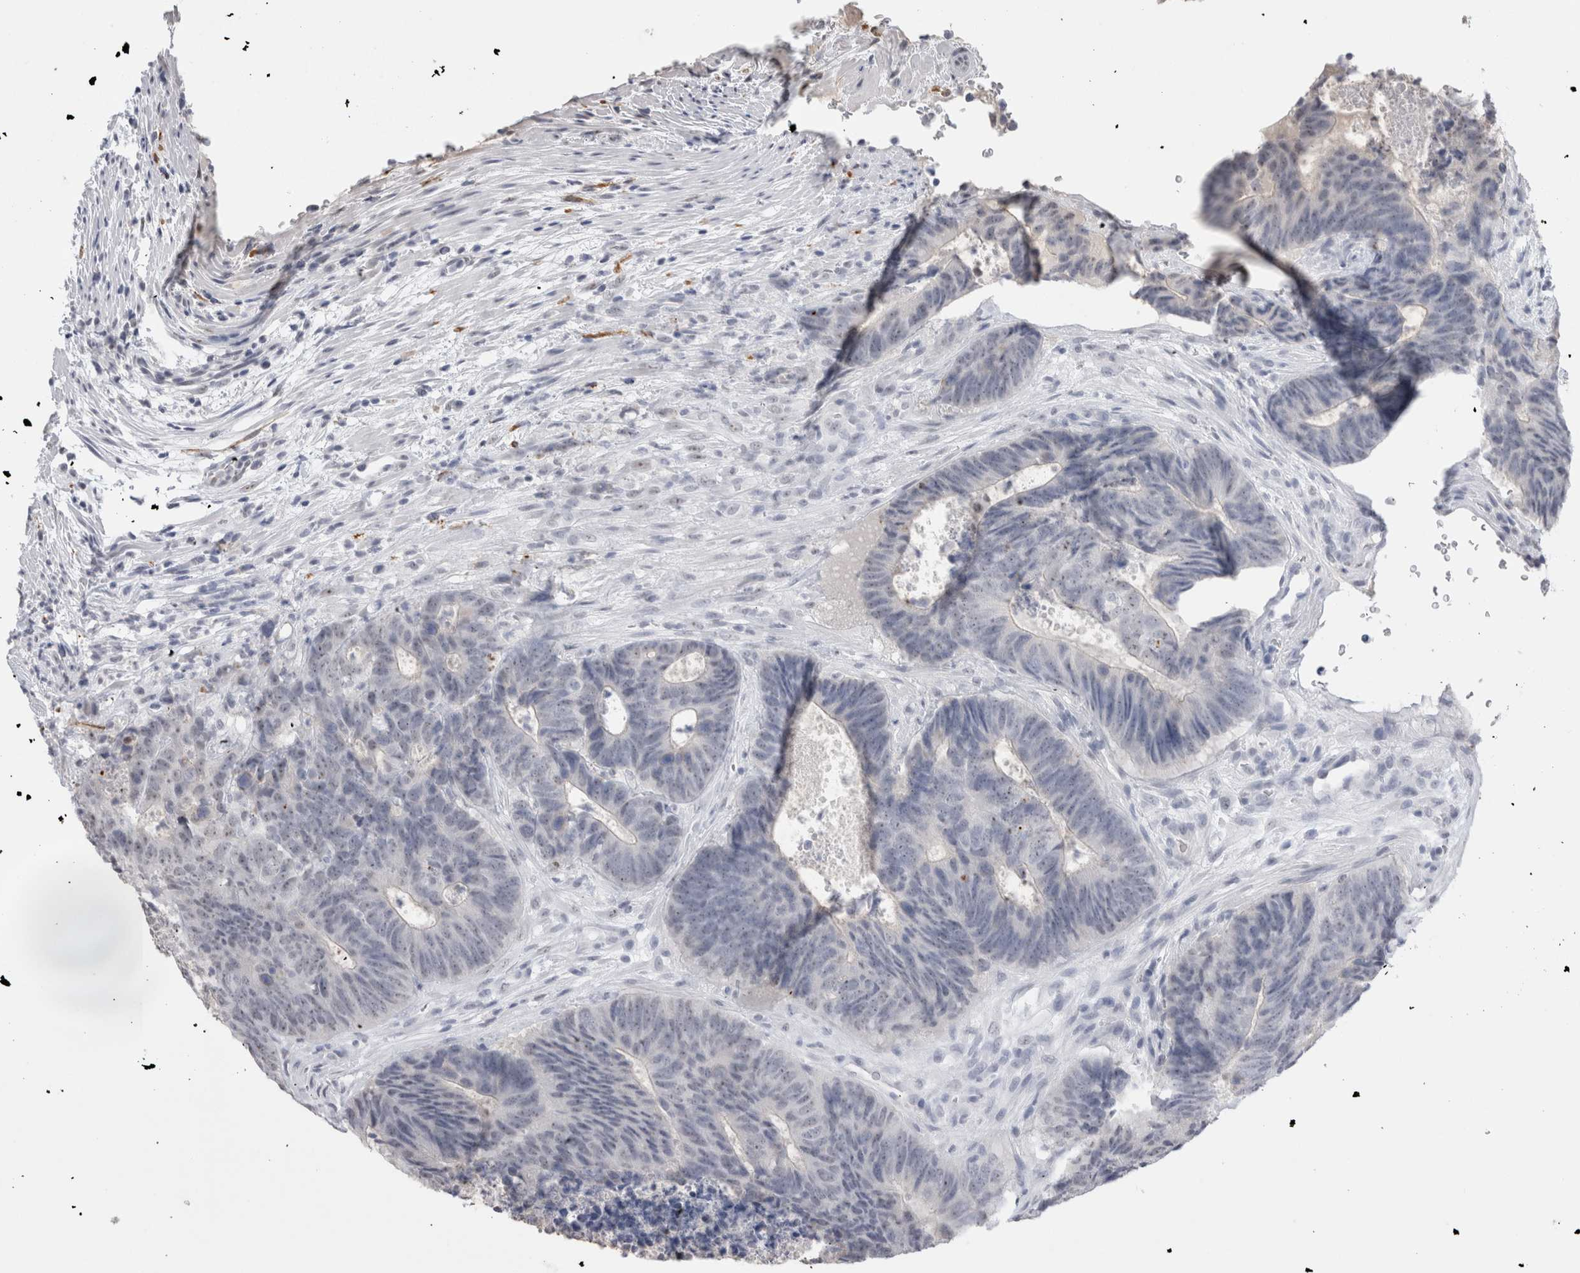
{"staining": {"intensity": "negative", "quantity": "none", "location": "none"}, "tissue": "colorectal cancer", "cell_type": "Tumor cells", "image_type": "cancer", "snomed": [{"axis": "morphology", "description": "Adenocarcinoma, NOS"}, {"axis": "topography", "description": "Colon"}], "caption": "This is an immunohistochemistry (IHC) histopathology image of human adenocarcinoma (colorectal). There is no staining in tumor cells.", "gene": "CADM3", "patient": {"sex": "male", "age": 56}}